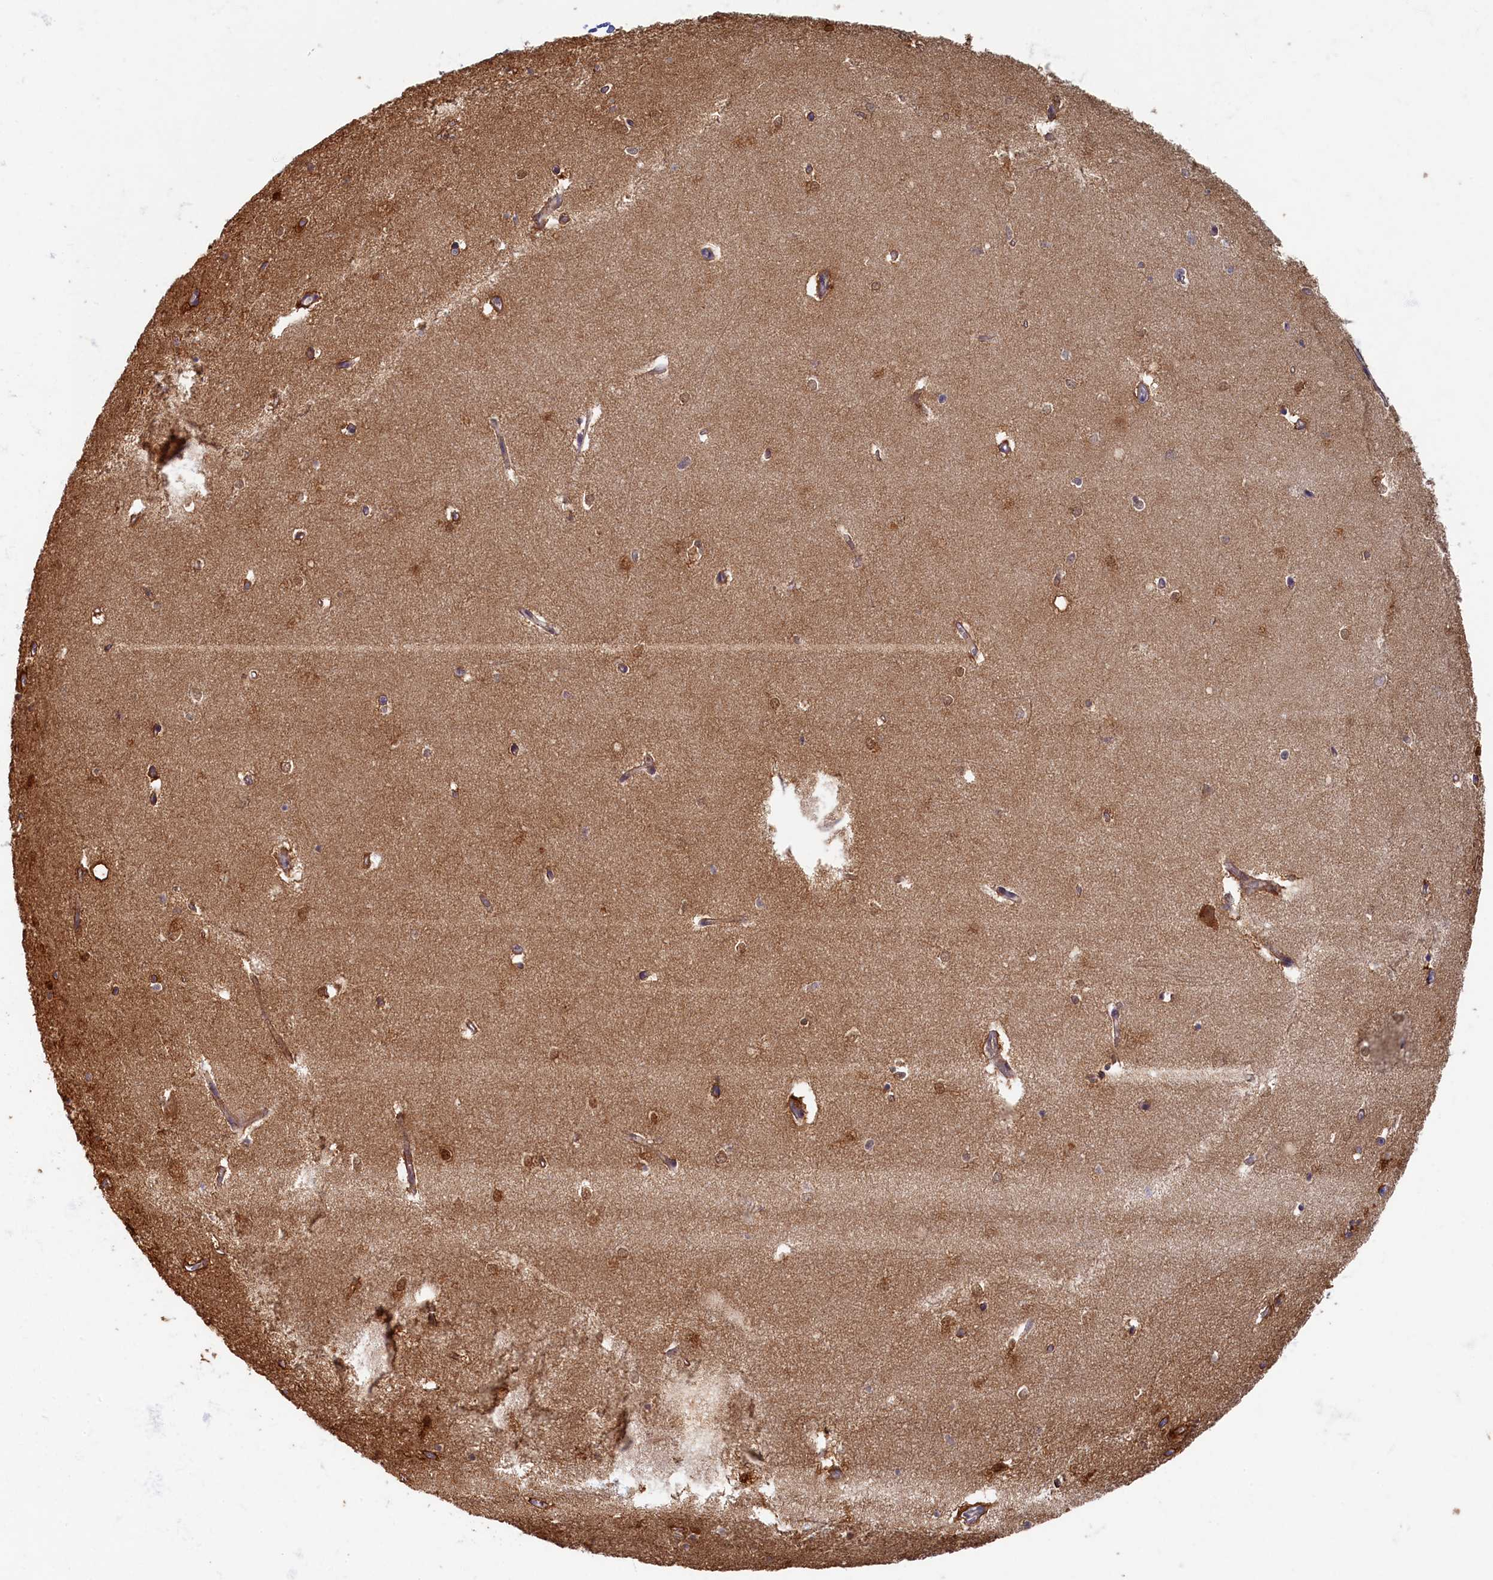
{"staining": {"intensity": "moderate", "quantity": "<25%", "location": "cytoplasmic/membranous,nuclear"}, "tissue": "hippocampus", "cell_type": "Glial cells", "image_type": "normal", "snomed": [{"axis": "morphology", "description": "Normal tissue, NOS"}, {"axis": "topography", "description": "Hippocampus"}], "caption": "Moderate cytoplasmic/membranous,nuclear protein positivity is present in about <25% of glial cells in hippocampus. The staining was performed using DAB (3,3'-diaminobenzidine), with brown indicating positive protein expression. Nuclei are stained blue with hematoxylin.", "gene": "HUNK", "patient": {"sex": "female", "age": 64}}